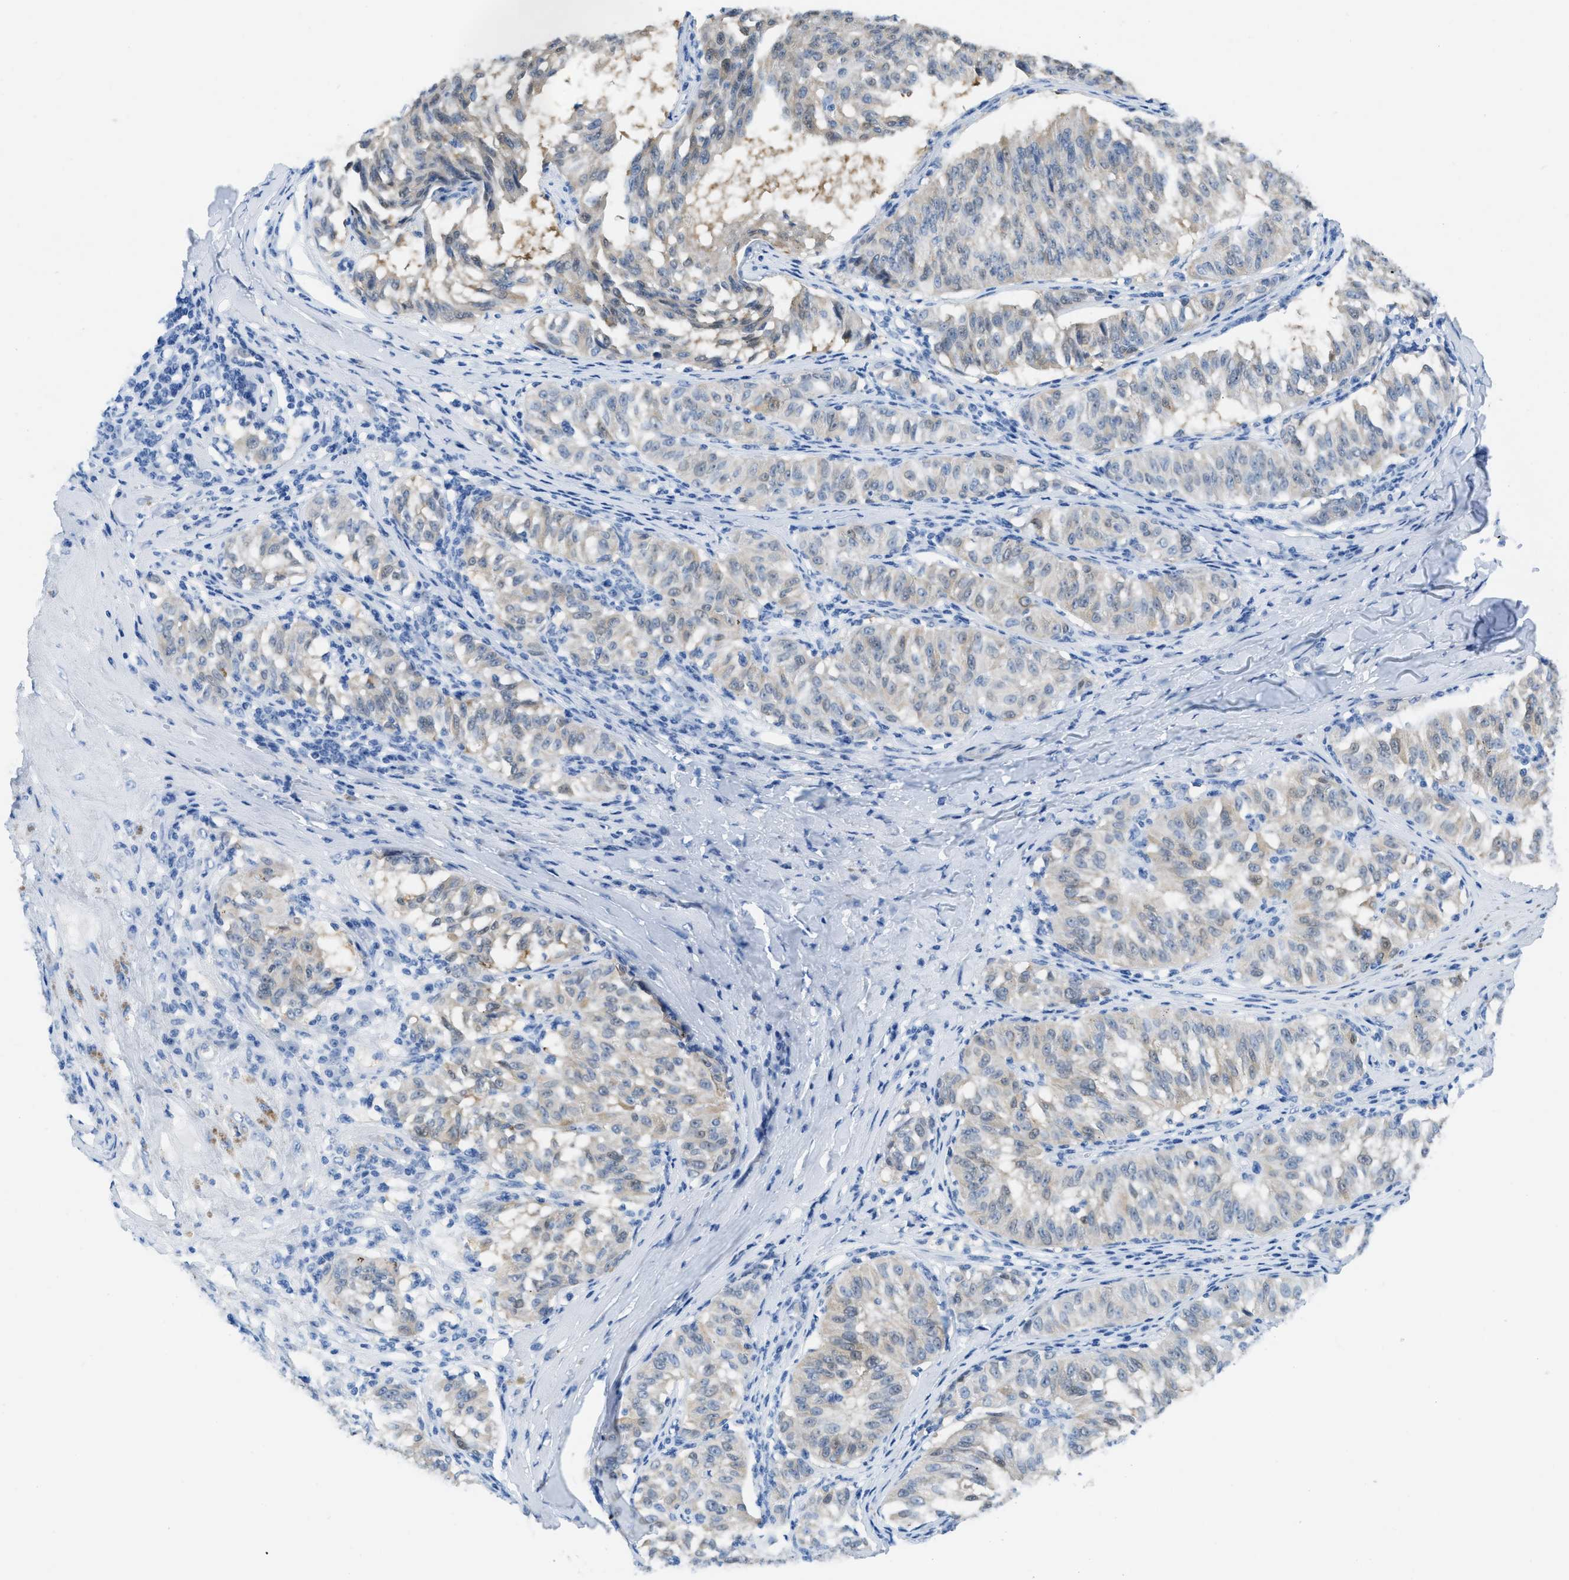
{"staining": {"intensity": "weak", "quantity": "<25%", "location": "cytoplasmic/membranous"}, "tissue": "melanoma", "cell_type": "Tumor cells", "image_type": "cancer", "snomed": [{"axis": "morphology", "description": "Malignant melanoma, NOS"}, {"axis": "topography", "description": "Skin"}], "caption": "Tumor cells show no significant expression in malignant melanoma. (DAB (3,3'-diaminobenzidine) immunohistochemistry (IHC) with hematoxylin counter stain).", "gene": "NKAIN3", "patient": {"sex": "female", "age": 72}}